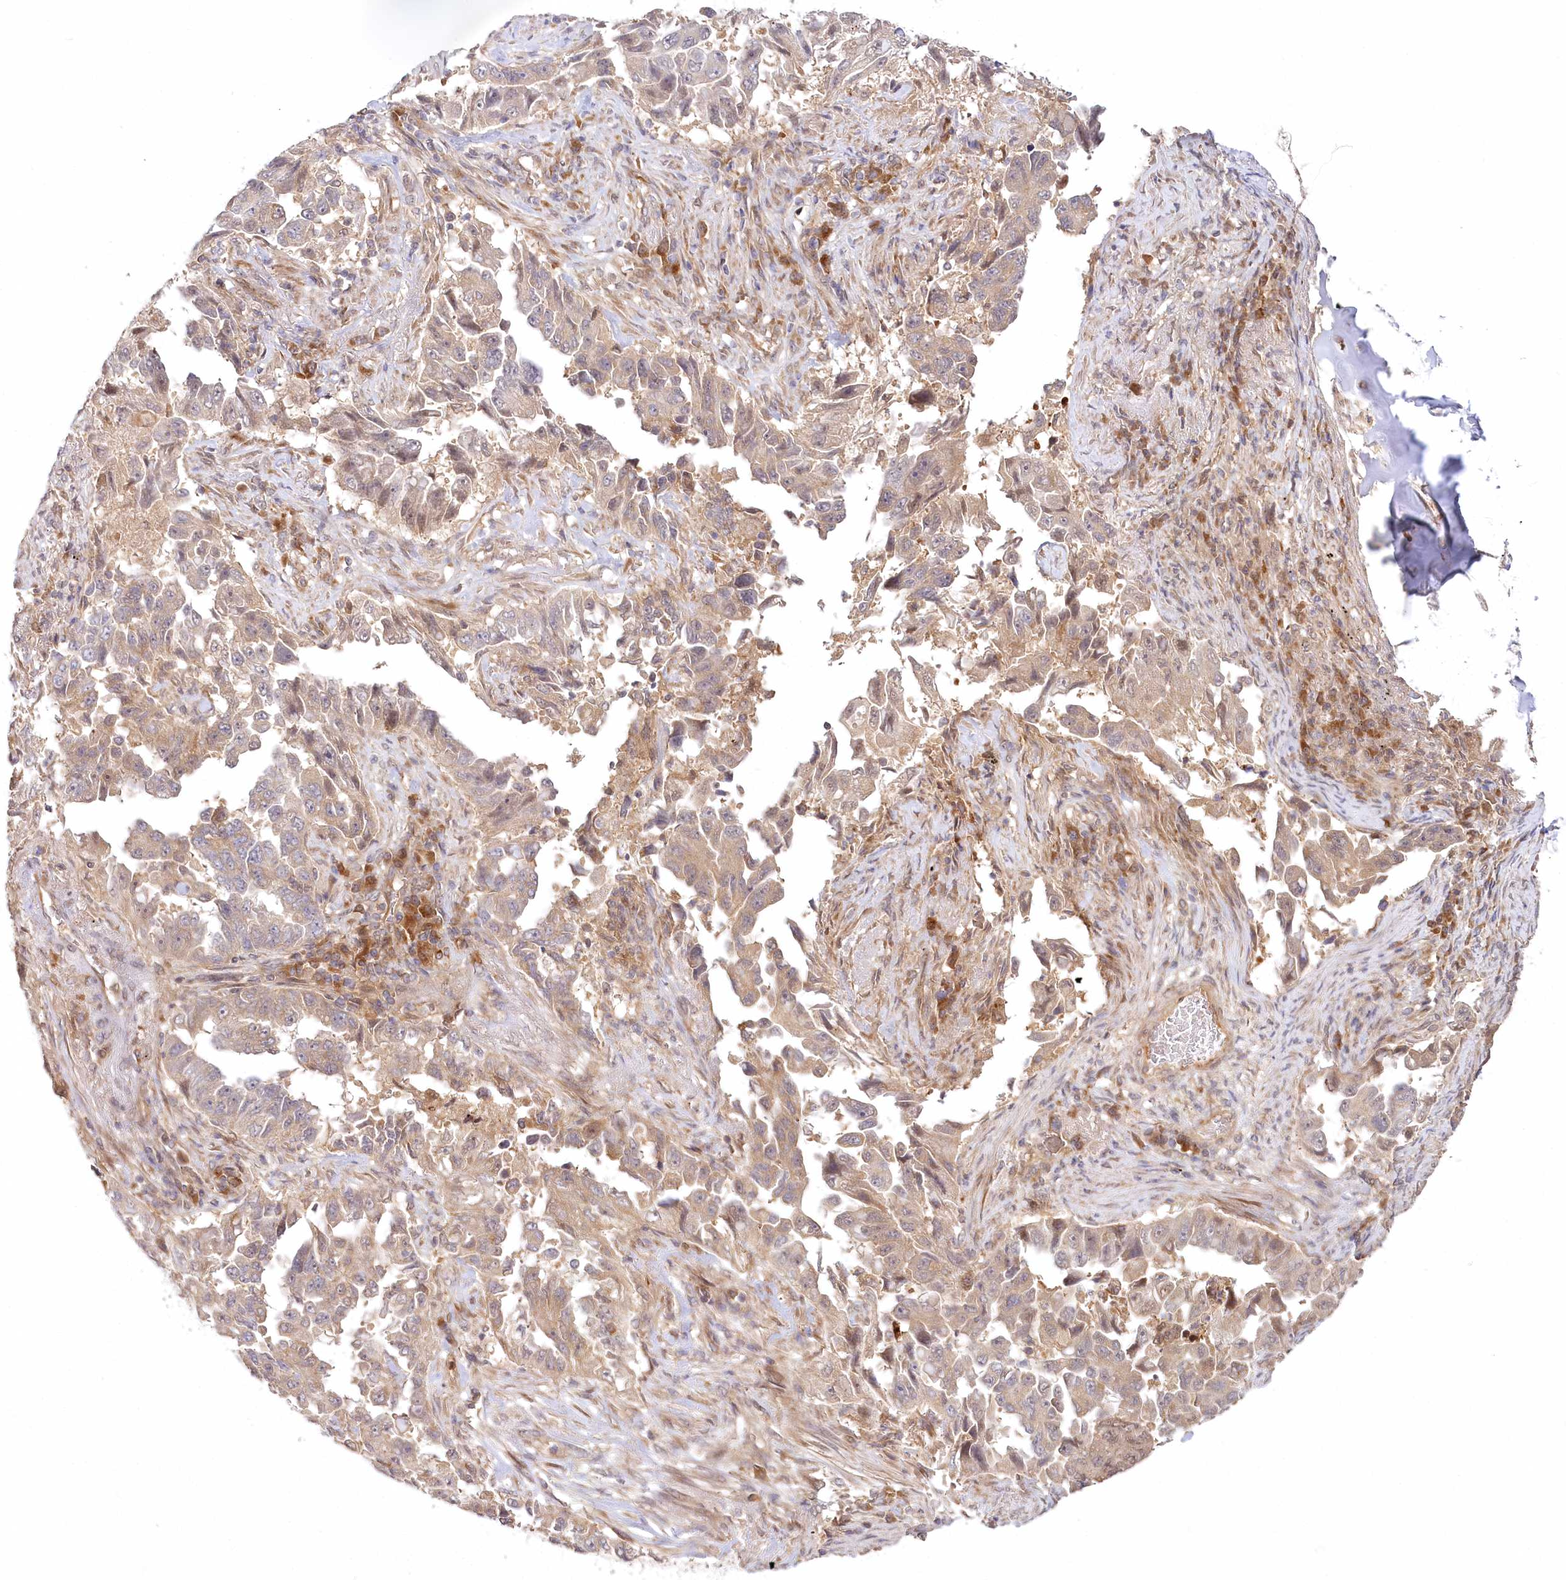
{"staining": {"intensity": "moderate", "quantity": "25%-75%", "location": "cytoplasmic/membranous"}, "tissue": "lung cancer", "cell_type": "Tumor cells", "image_type": "cancer", "snomed": [{"axis": "morphology", "description": "Adenocarcinoma, NOS"}, {"axis": "topography", "description": "Lung"}], "caption": "This image shows immunohistochemistry staining of human adenocarcinoma (lung), with medium moderate cytoplasmic/membranous positivity in about 25%-75% of tumor cells.", "gene": "CEP70", "patient": {"sex": "female", "age": 51}}